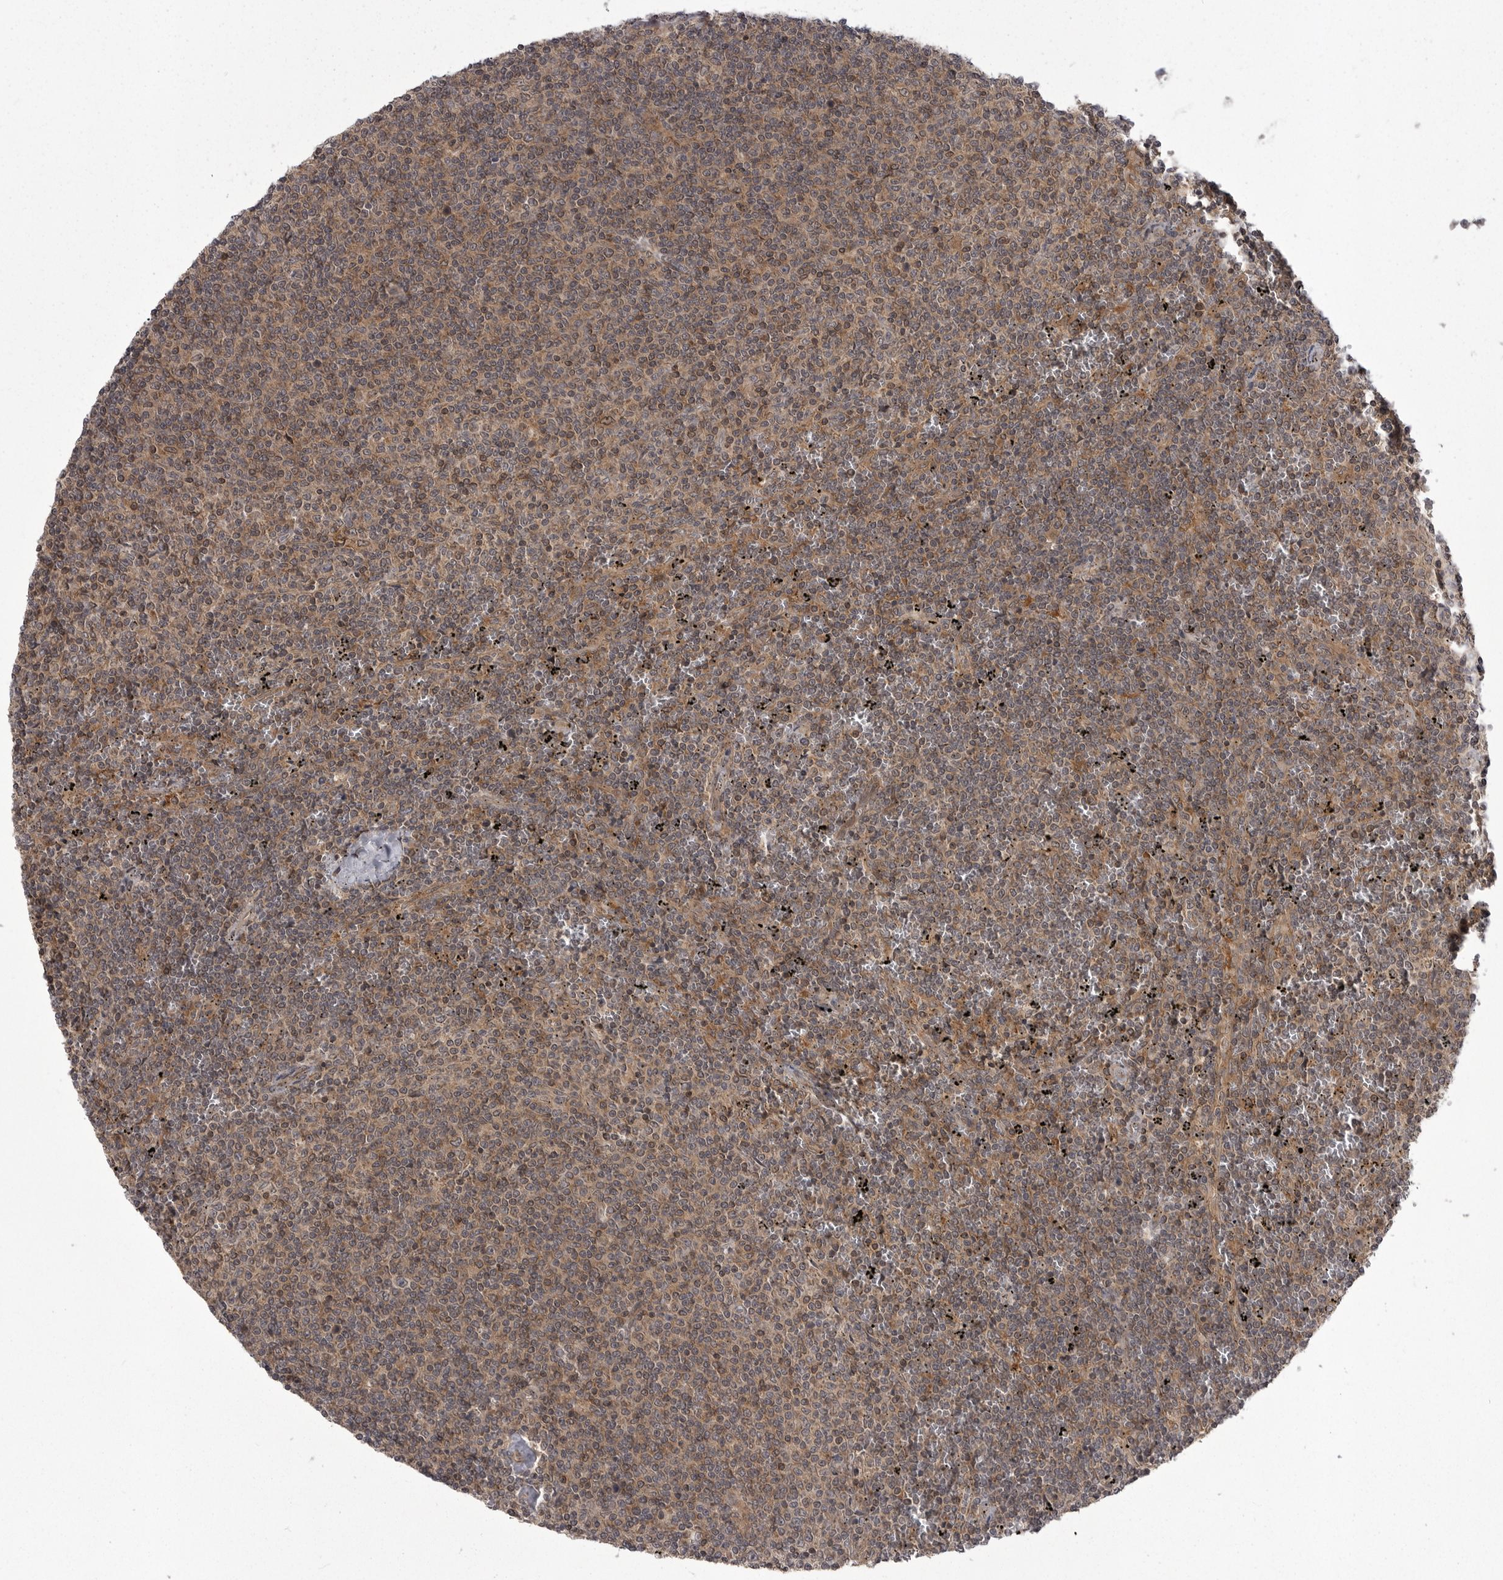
{"staining": {"intensity": "weak", "quantity": ">75%", "location": "cytoplasmic/membranous"}, "tissue": "lymphoma", "cell_type": "Tumor cells", "image_type": "cancer", "snomed": [{"axis": "morphology", "description": "Malignant lymphoma, non-Hodgkin's type, Low grade"}, {"axis": "topography", "description": "Spleen"}], "caption": "Protein expression analysis of malignant lymphoma, non-Hodgkin's type (low-grade) exhibits weak cytoplasmic/membranous positivity in about >75% of tumor cells. (DAB = brown stain, brightfield microscopy at high magnification).", "gene": "STK24", "patient": {"sex": "female", "age": 50}}